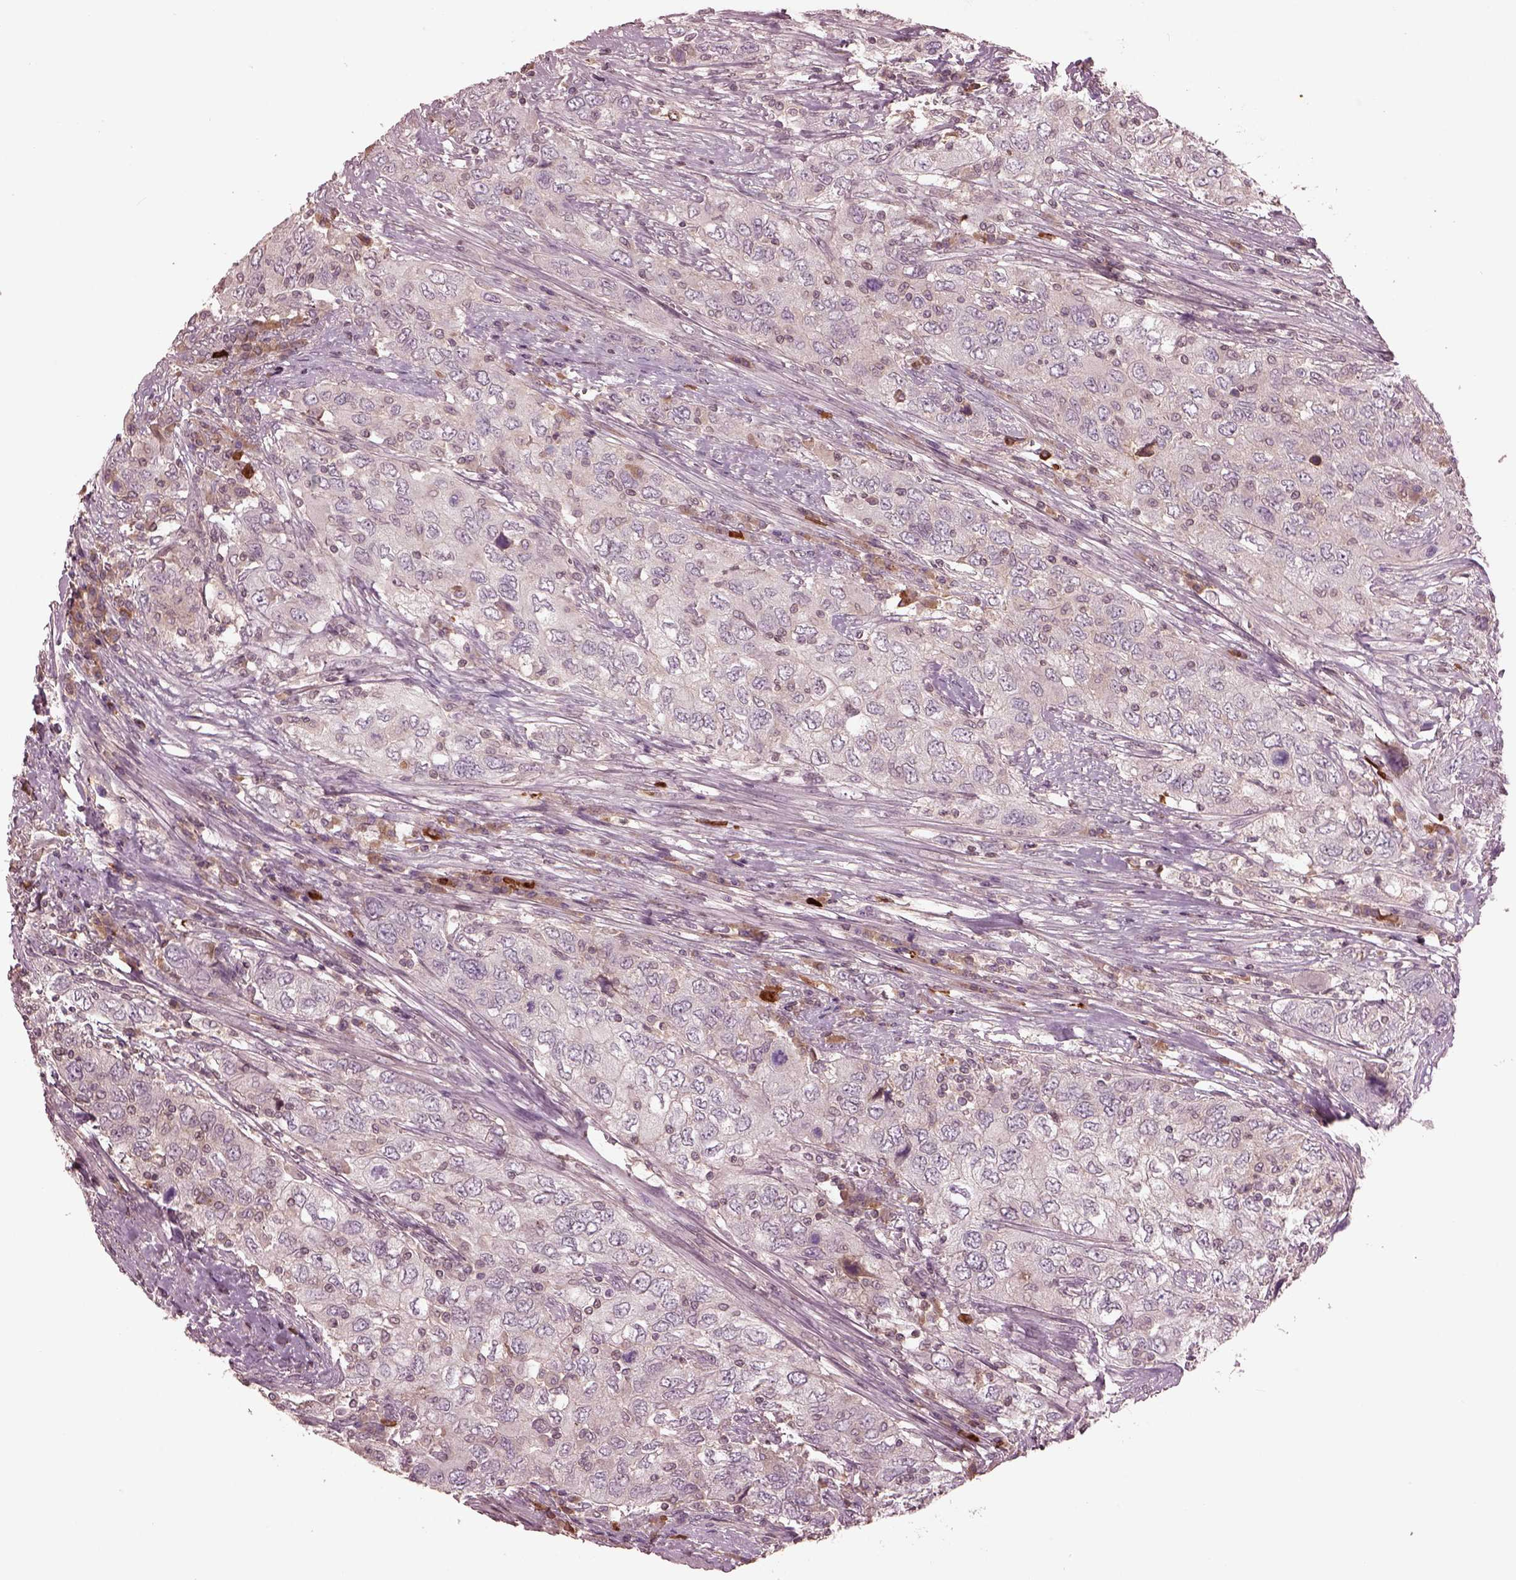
{"staining": {"intensity": "negative", "quantity": "none", "location": "none"}, "tissue": "urothelial cancer", "cell_type": "Tumor cells", "image_type": "cancer", "snomed": [{"axis": "morphology", "description": "Urothelial carcinoma, High grade"}, {"axis": "topography", "description": "Urinary bladder"}], "caption": "Photomicrograph shows no protein expression in tumor cells of urothelial cancer tissue.", "gene": "PTX4", "patient": {"sex": "male", "age": 76}}